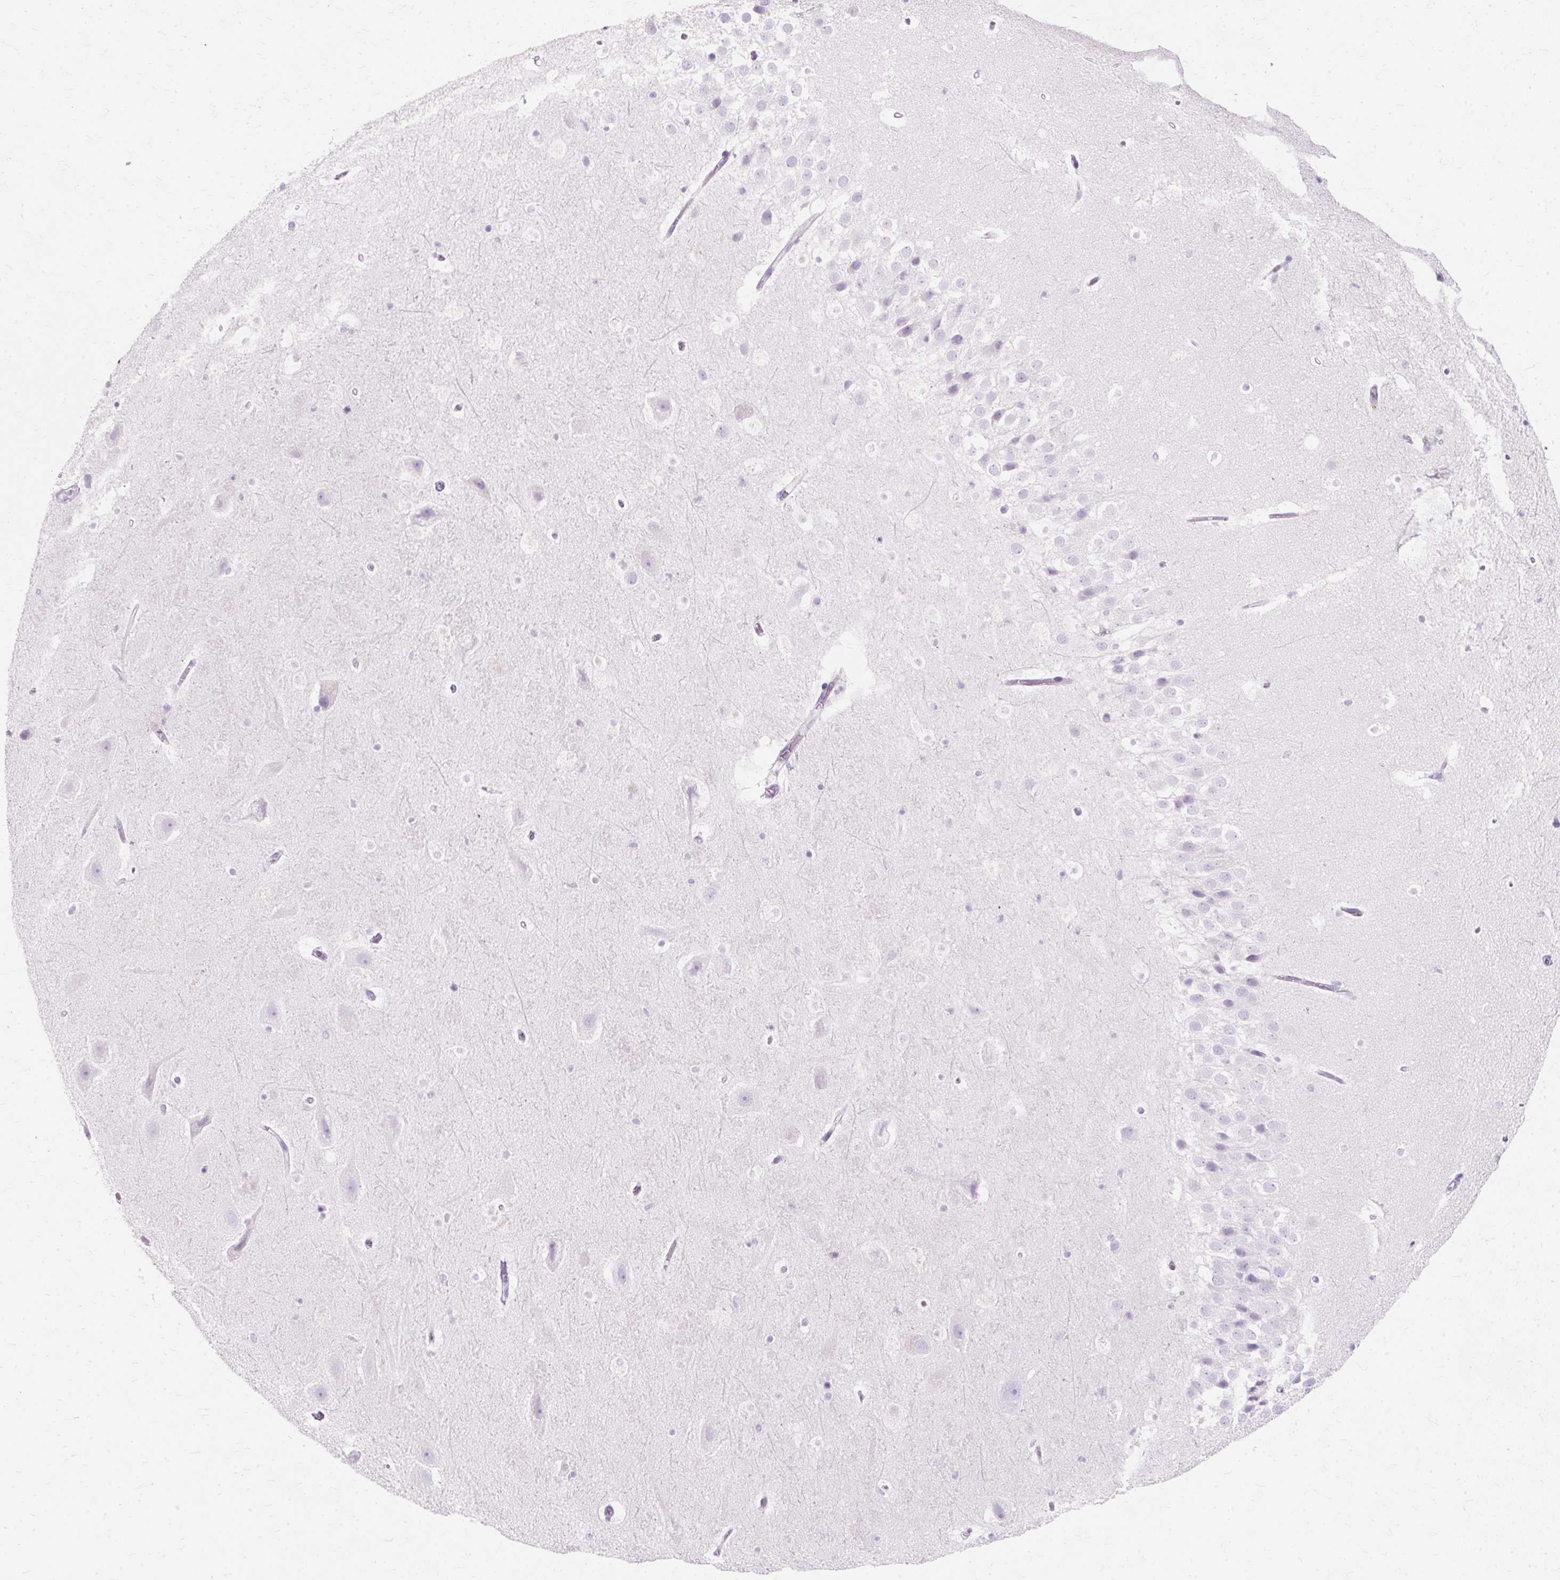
{"staining": {"intensity": "negative", "quantity": "none", "location": "none"}, "tissue": "hippocampus", "cell_type": "Glial cells", "image_type": "normal", "snomed": [{"axis": "morphology", "description": "Normal tissue, NOS"}, {"axis": "topography", "description": "Hippocampus"}], "caption": "The micrograph demonstrates no staining of glial cells in normal hippocampus.", "gene": "DEFA1B", "patient": {"sex": "male", "age": 37}}